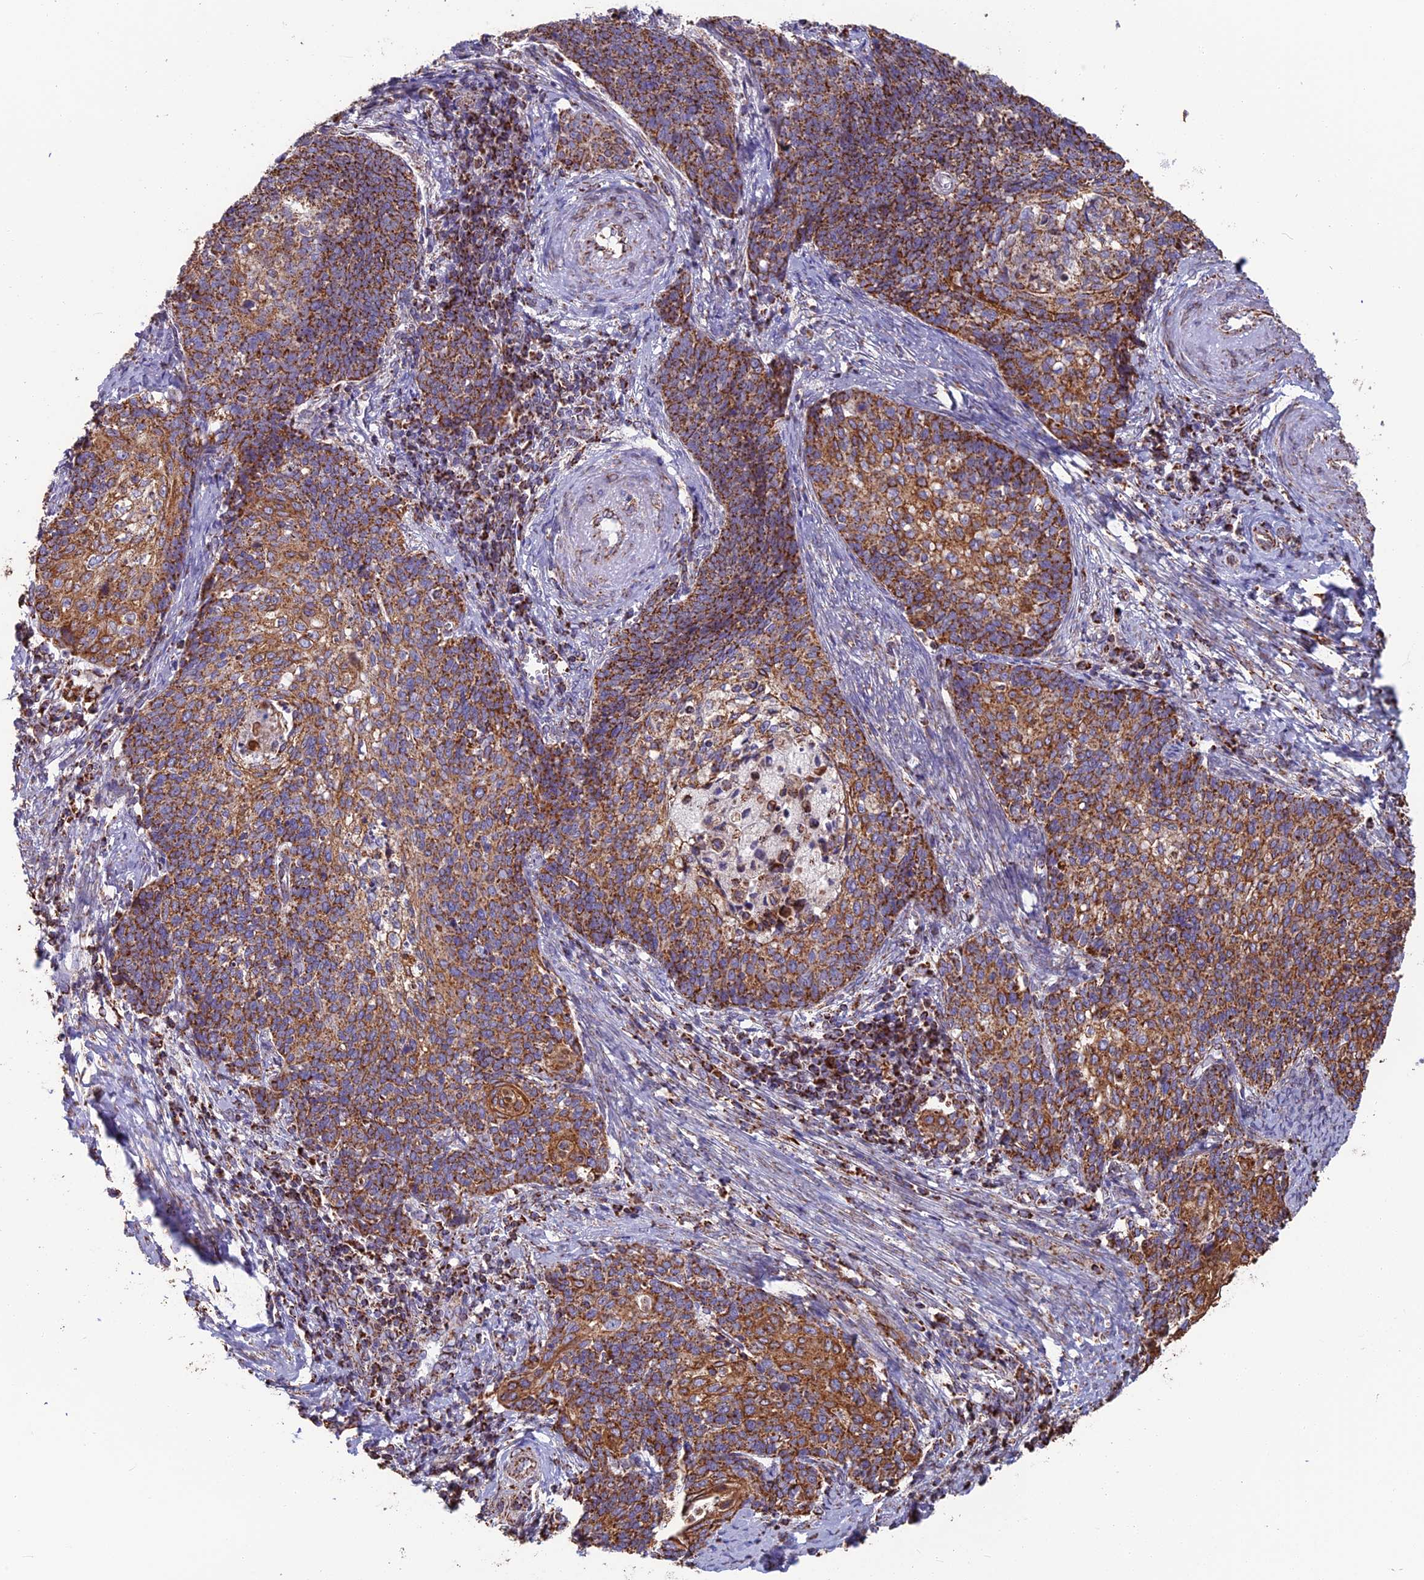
{"staining": {"intensity": "moderate", "quantity": ">75%", "location": "cytoplasmic/membranous"}, "tissue": "cervical cancer", "cell_type": "Tumor cells", "image_type": "cancer", "snomed": [{"axis": "morphology", "description": "Squamous cell carcinoma, NOS"}, {"axis": "topography", "description": "Cervix"}], "caption": "DAB (3,3'-diaminobenzidine) immunohistochemical staining of cervical cancer (squamous cell carcinoma) shows moderate cytoplasmic/membranous protein staining in approximately >75% of tumor cells.", "gene": "CS", "patient": {"sex": "female", "age": 39}}